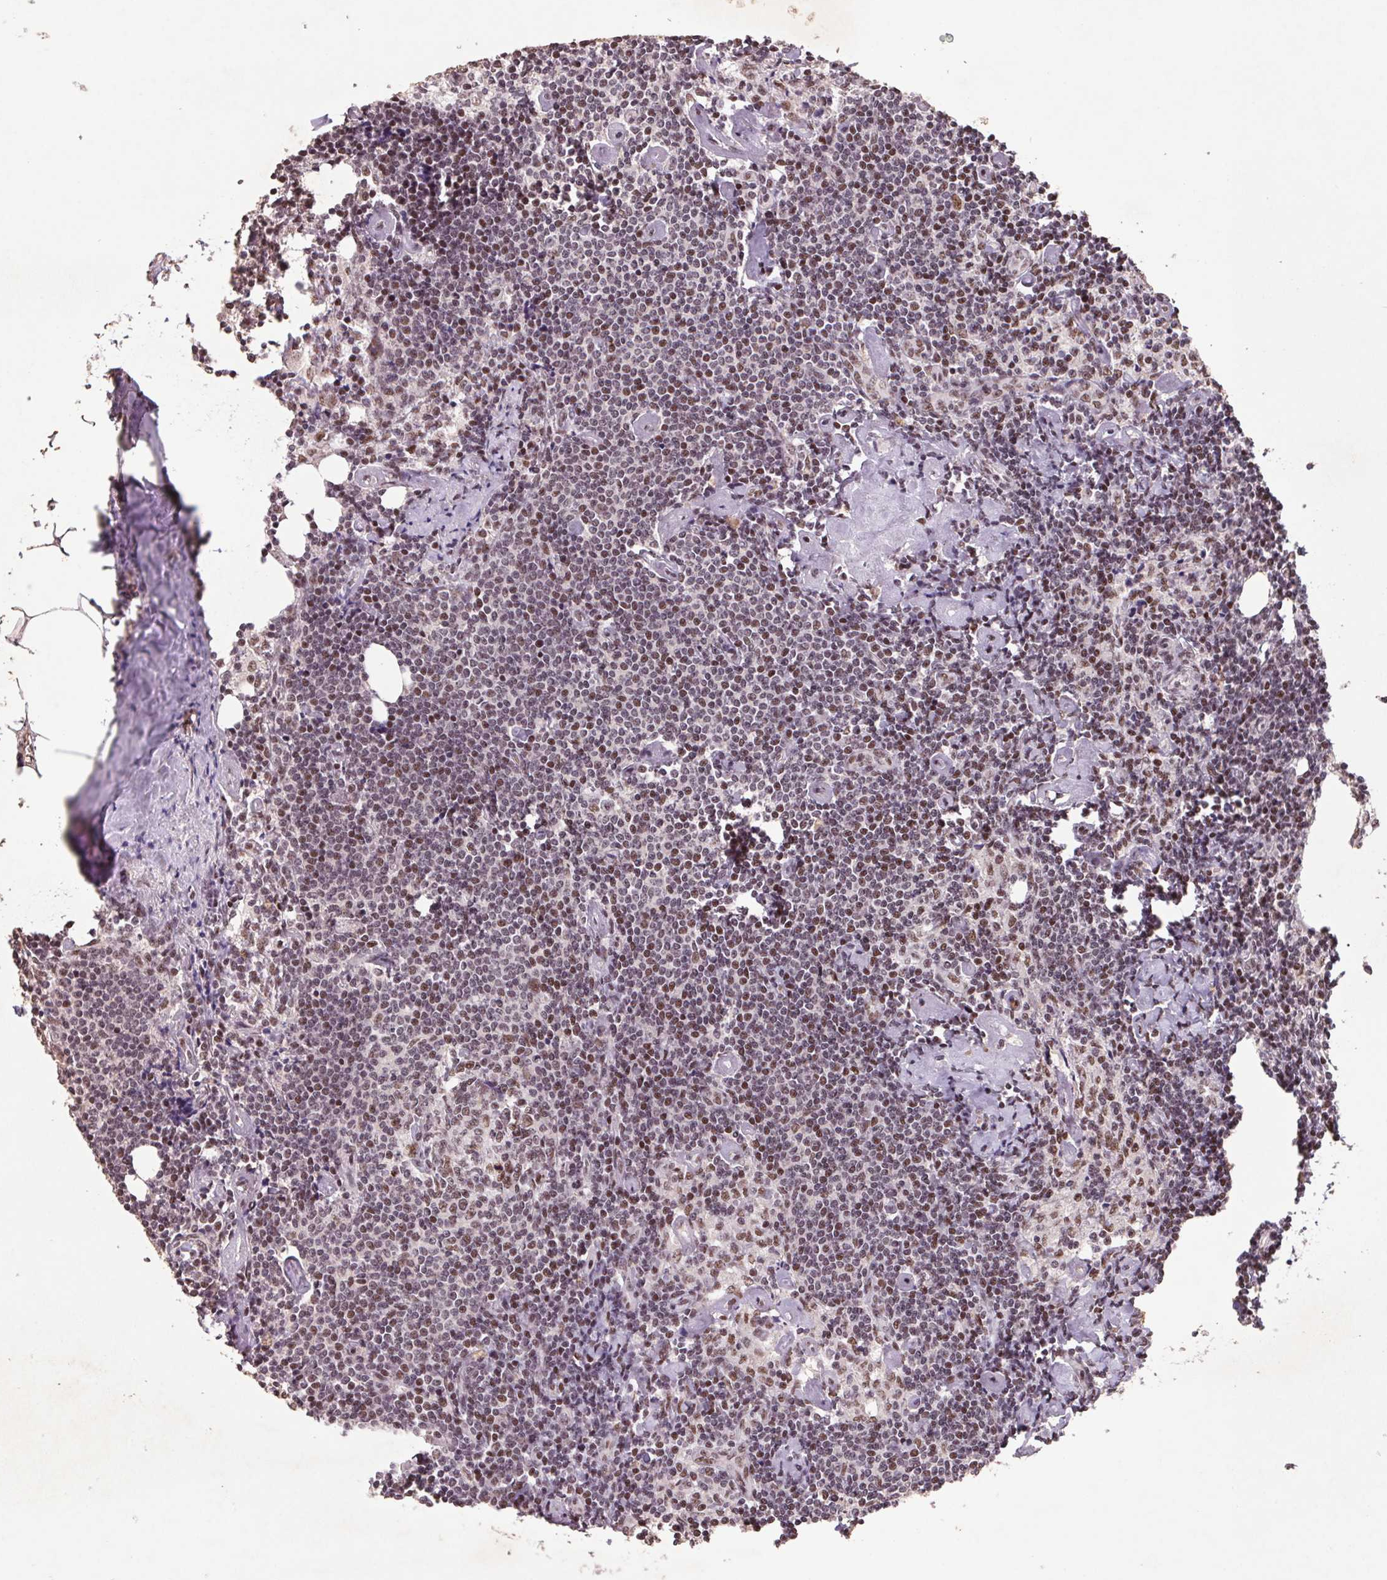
{"staining": {"intensity": "moderate", "quantity": ">75%", "location": "nuclear"}, "tissue": "lymph node", "cell_type": "Germinal center cells", "image_type": "normal", "snomed": [{"axis": "morphology", "description": "Normal tissue, NOS"}, {"axis": "topography", "description": "Lymph node"}], "caption": "A brown stain labels moderate nuclear staining of a protein in germinal center cells of unremarkable lymph node.", "gene": "LDLRAD4", "patient": {"sex": "female", "age": 69}}